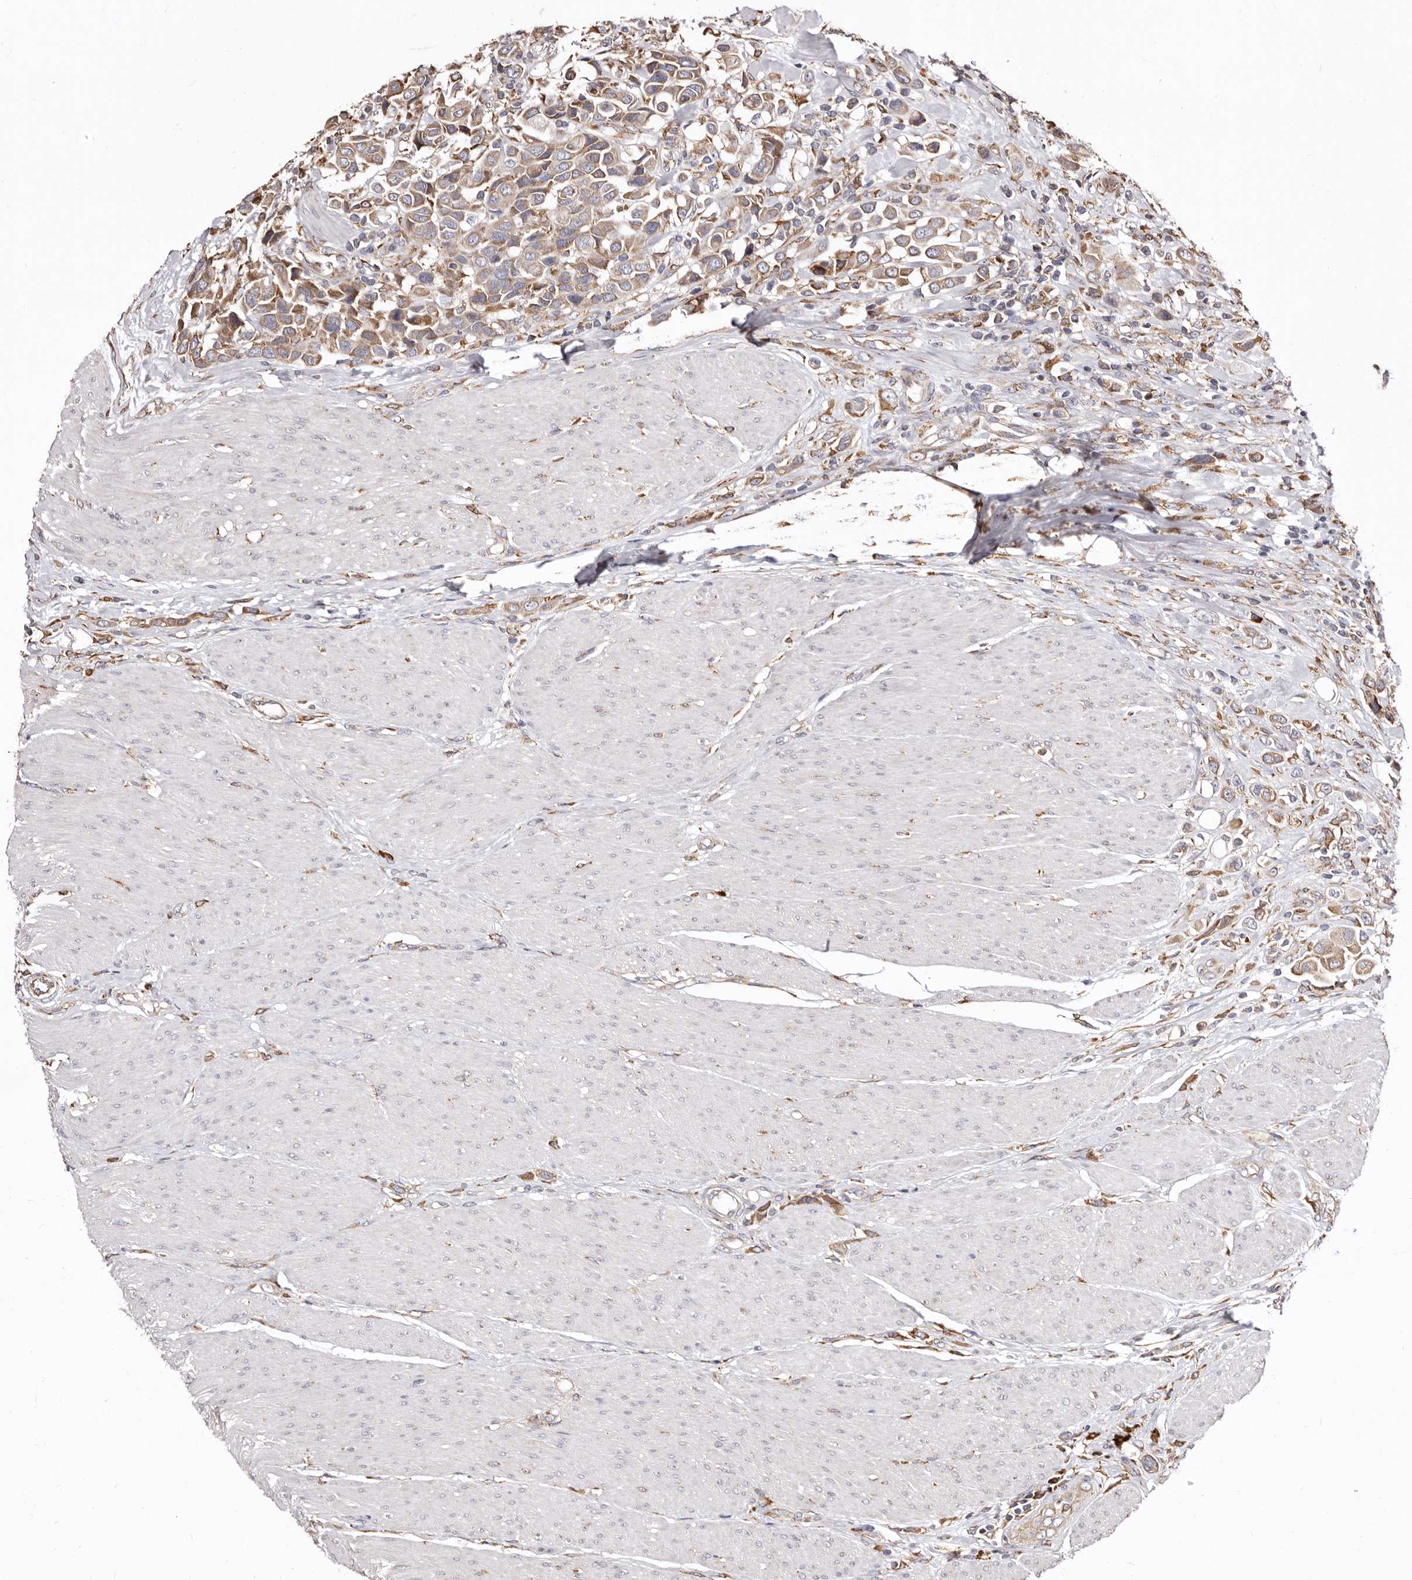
{"staining": {"intensity": "moderate", "quantity": ">75%", "location": "cytoplasmic/membranous"}, "tissue": "urothelial cancer", "cell_type": "Tumor cells", "image_type": "cancer", "snomed": [{"axis": "morphology", "description": "Urothelial carcinoma, High grade"}, {"axis": "topography", "description": "Urinary bladder"}], "caption": "Protein analysis of urothelial cancer tissue shows moderate cytoplasmic/membranous positivity in approximately >75% of tumor cells.", "gene": "ACBD6", "patient": {"sex": "male", "age": 50}}